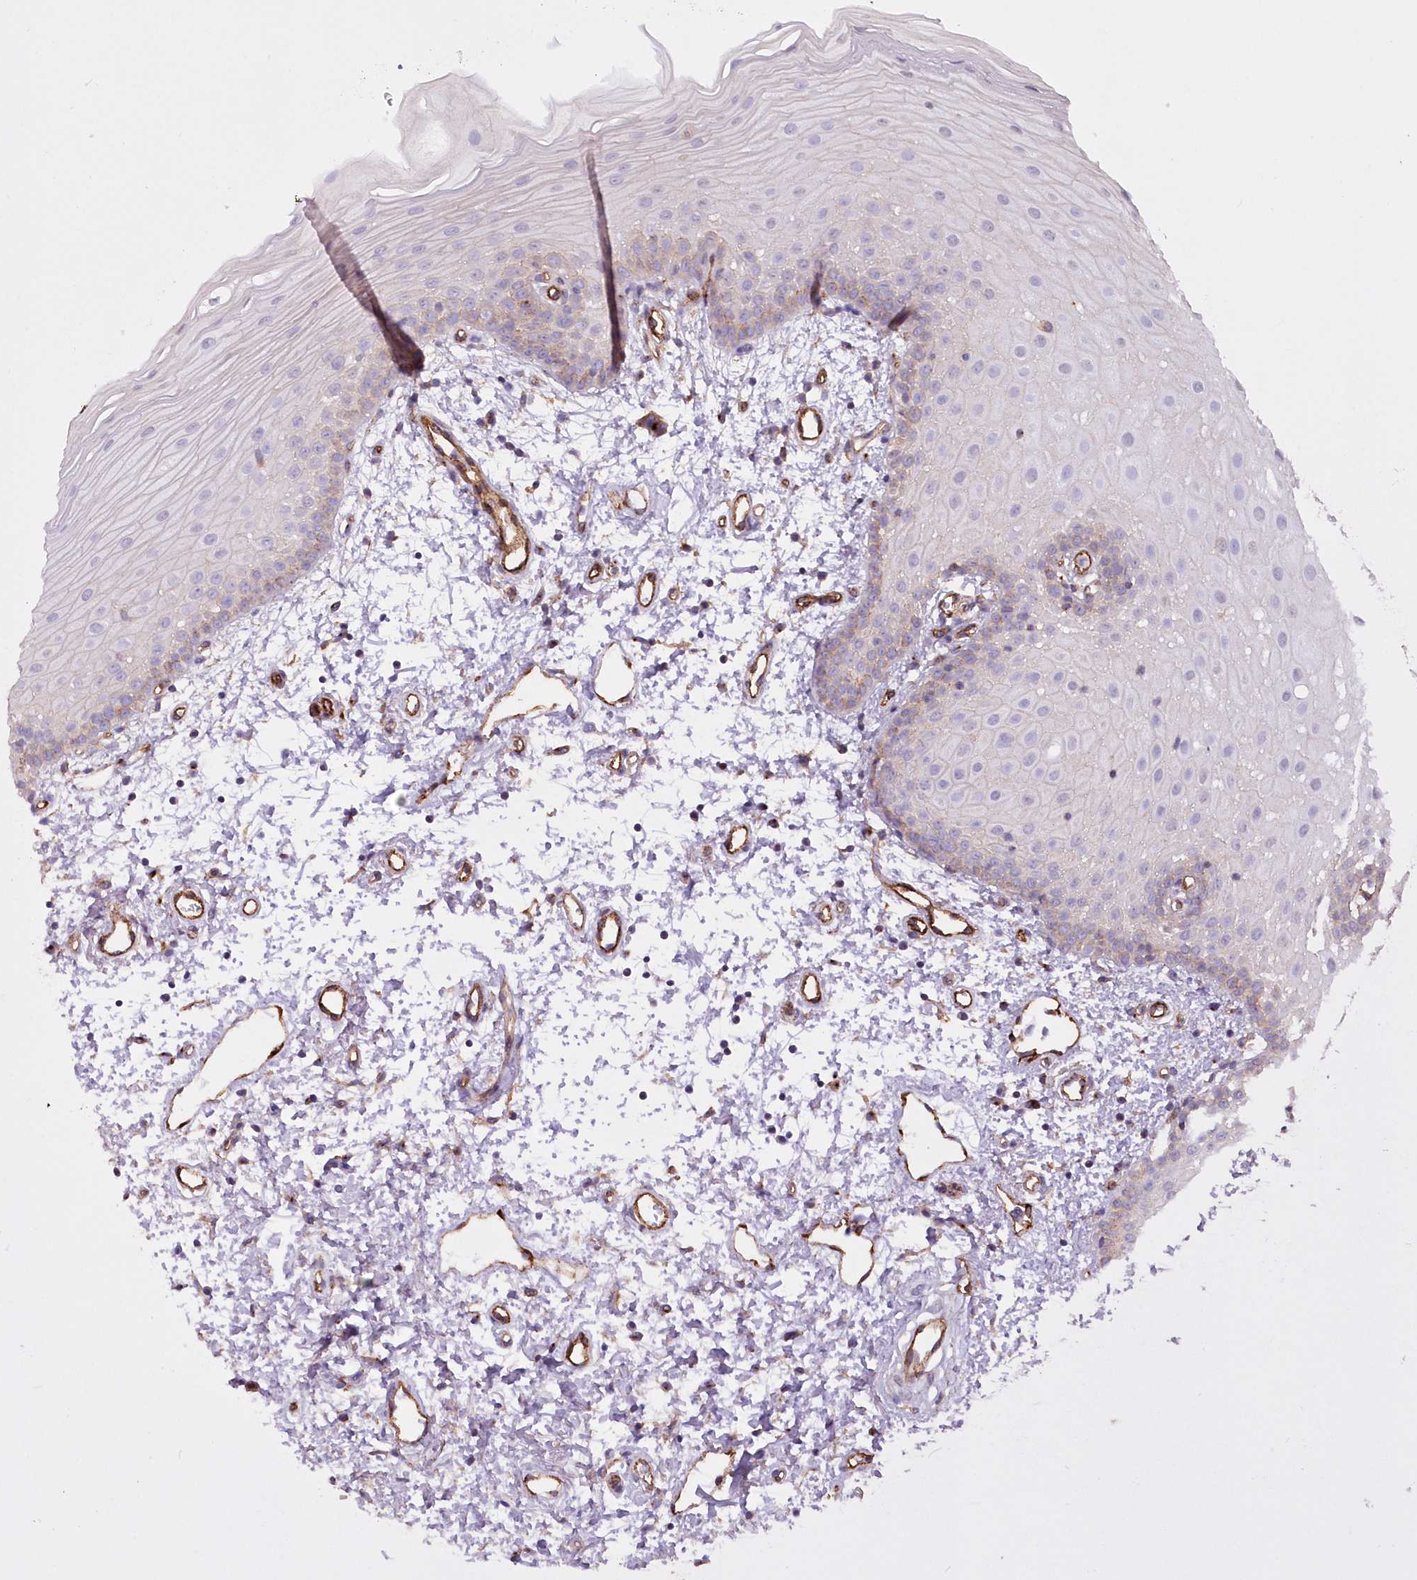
{"staining": {"intensity": "weak", "quantity": "<25%", "location": "cytoplasmic/membranous"}, "tissue": "oral mucosa", "cell_type": "Squamous epithelial cells", "image_type": "normal", "snomed": [{"axis": "morphology", "description": "Normal tissue, NOS"}, {"axis": "morphology", "description": "Squamous cell carcinoma, NOS"}, {"axis": "topography", "description": "Oral tissue"}, {"axis": "topography", "description": "Head-Neck"}], "caption": "Immunohistochemical staining of normal human oral mucosa reveals no significant staining in squamous epithelial cells.", "gene": "RAB11FIP5", "patient": {"sex": "male", "age": 68}}